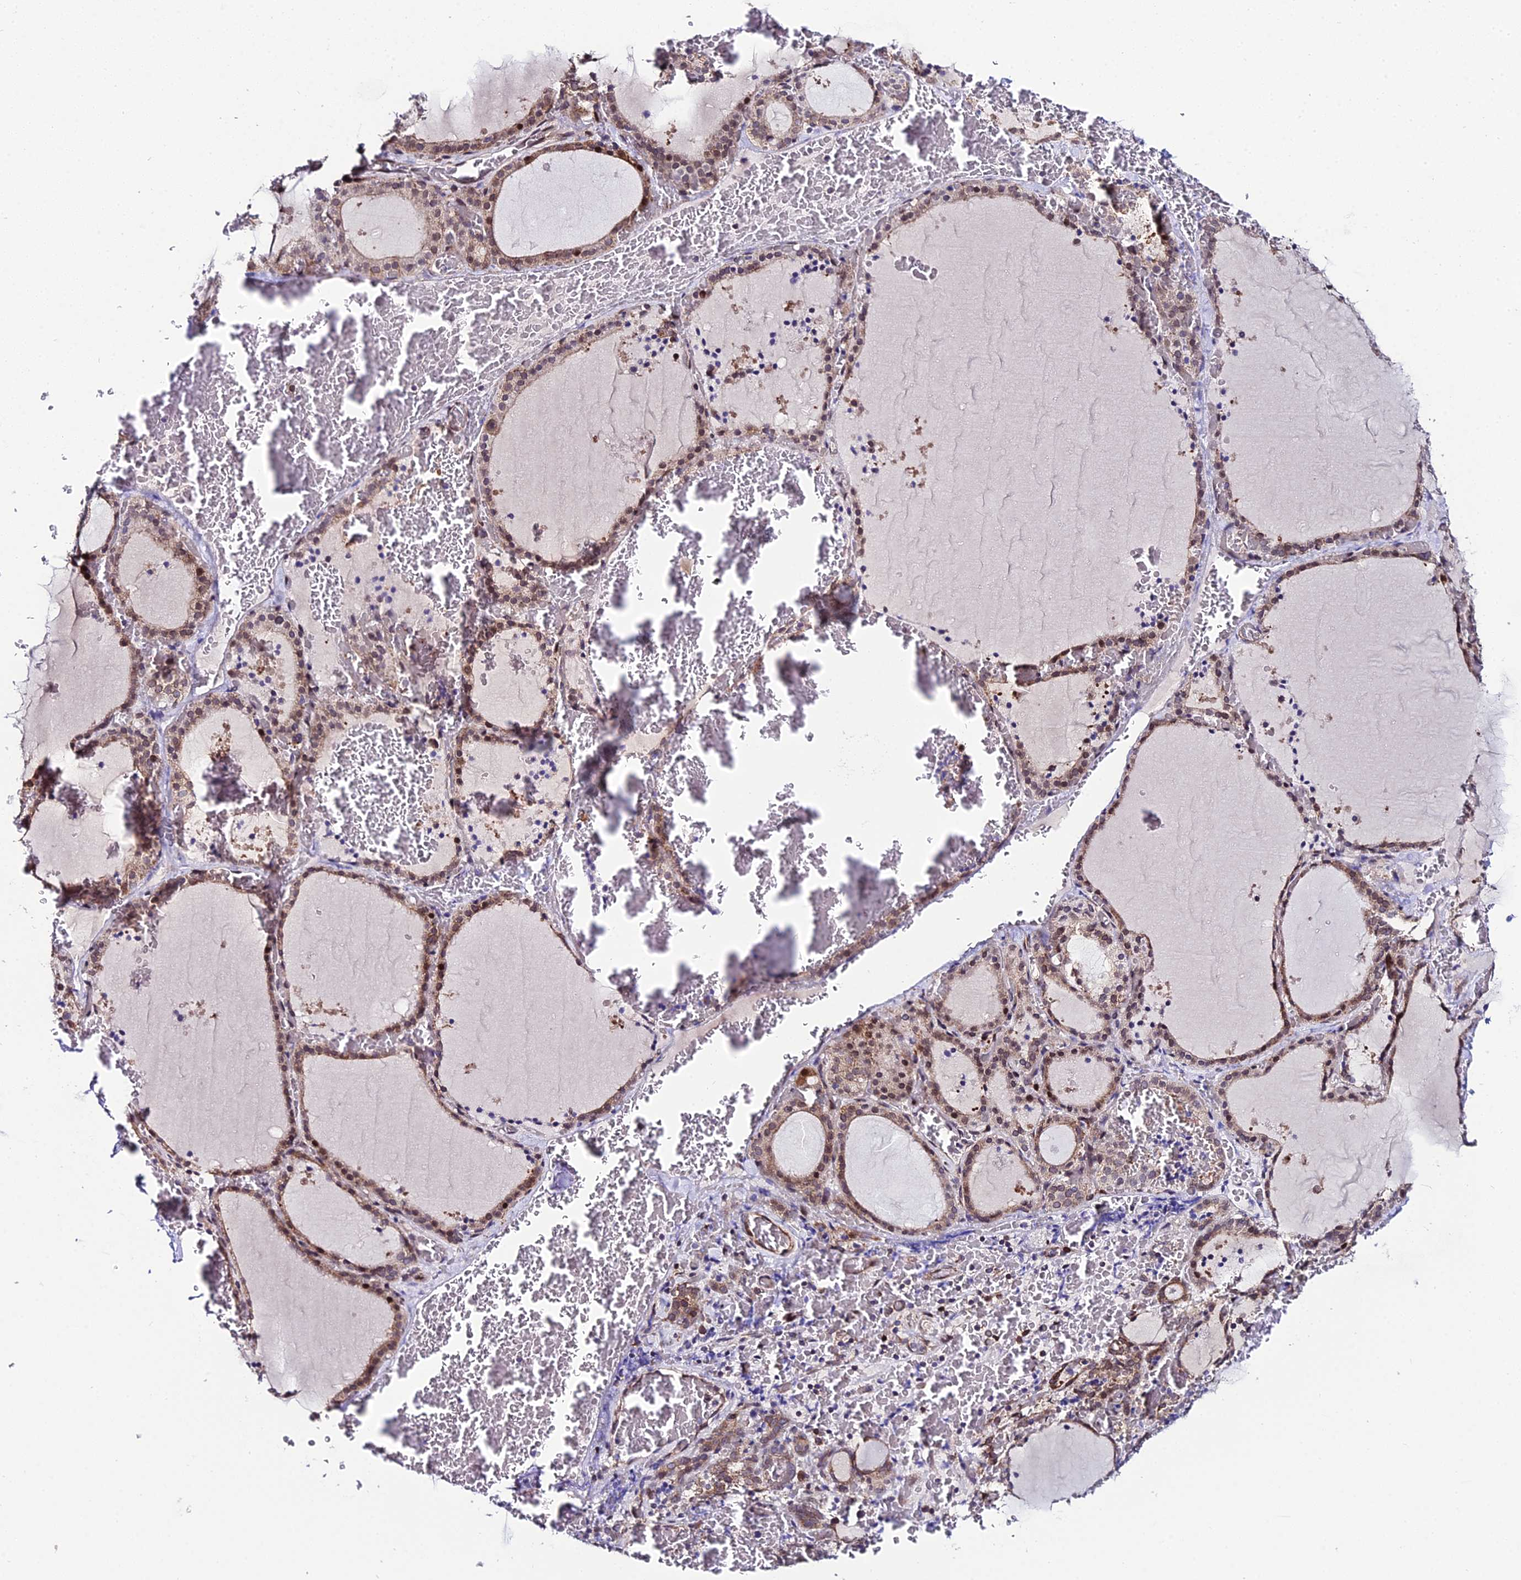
{"staining": {"intensity": "moderate", "quantity": "25%-75%", "location": "cytoplasmic/membranous,nuclear"}, "tissue": "thyroid gland", "cell_type": "Glandular cells", "image_type": "normal", "snomed": [{"axis": "morphology", "description": "Normal tissue, NOS"}, {"axis": "topography", "description": "Thyroid gland"}], "caption": "IHC image of normal human thyroid gland stained for a protein (brown), which displays medium levels of moderate cytoplasmic/membranous,nuclear expression in approximately 25%-75% of glandular cells.", "gene": "DDX19A", "patient": {"sex": "female", "age": 39}}